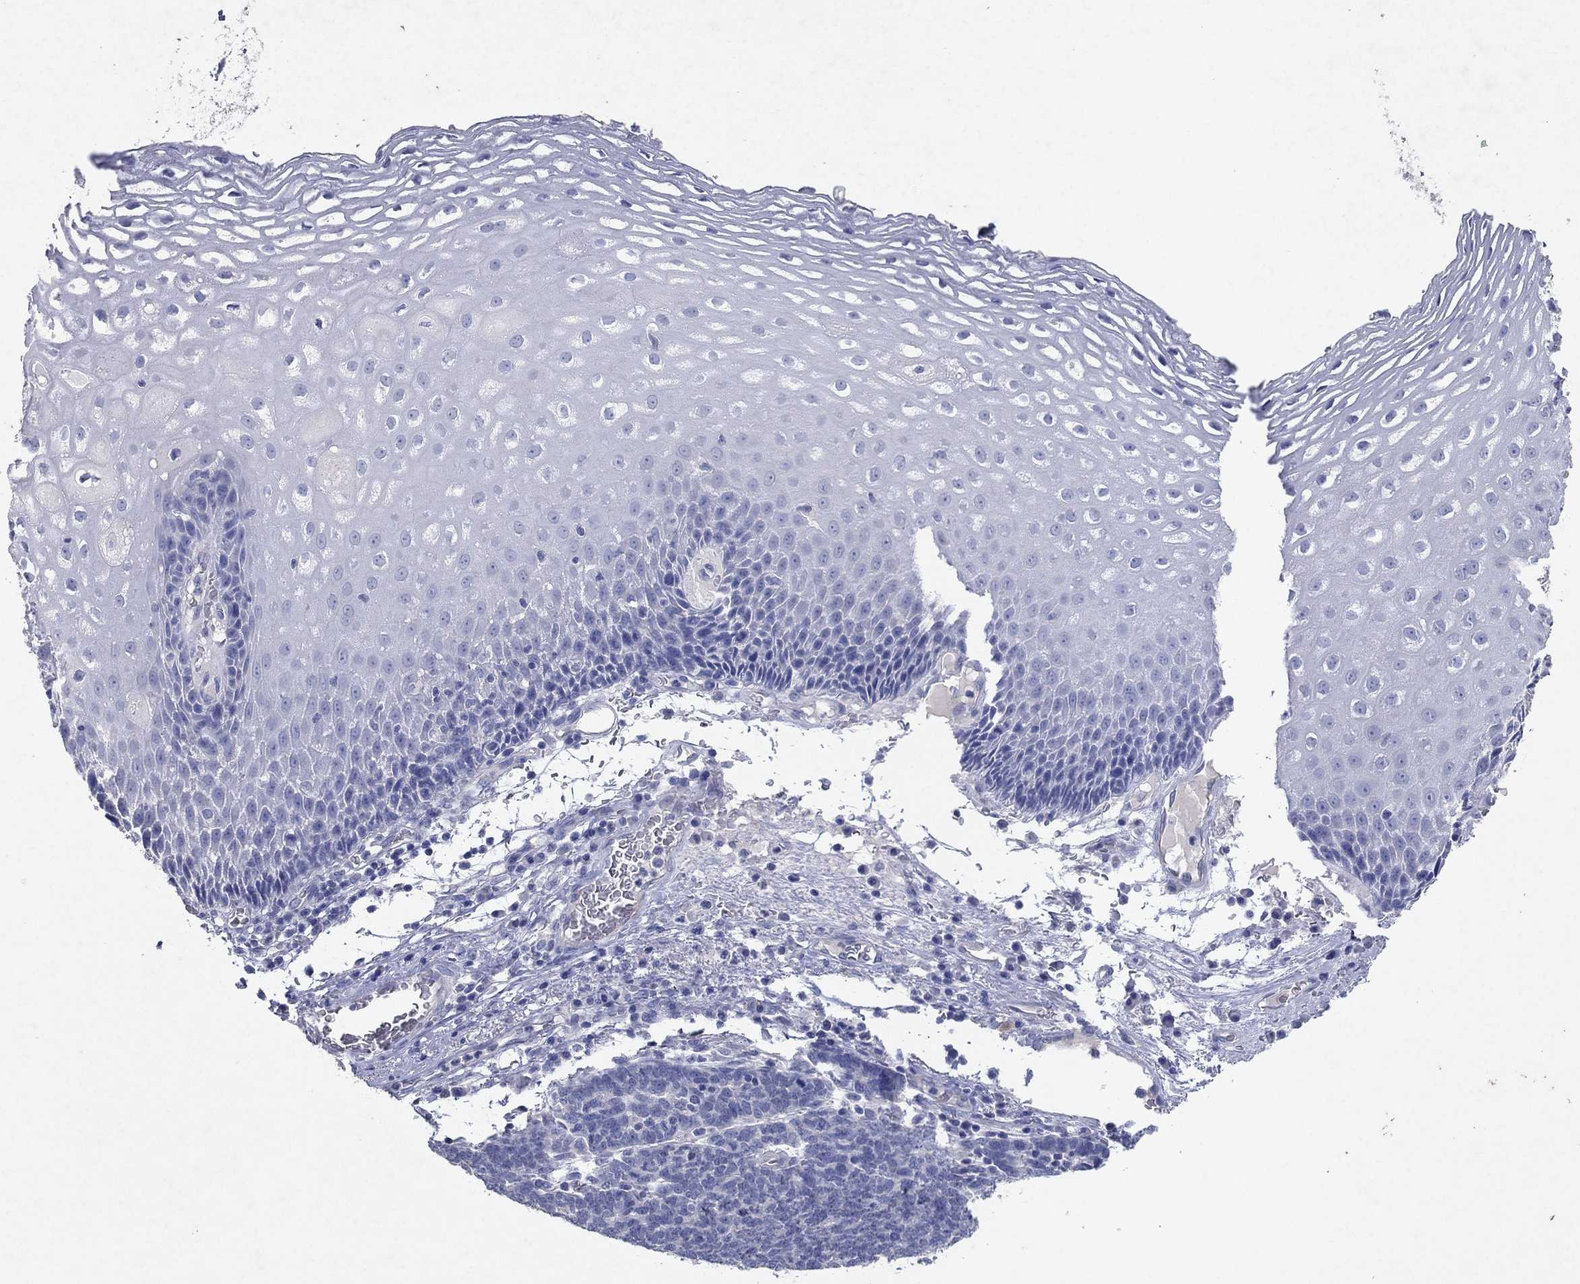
{"staining": {"intensity": "negative", "quantity": "none", "location": "none"}, "tissue": "esophagus", "cell_type": "Squamous epithelial cells", "image_type": "normal", "snomed": [{"axis": "morphology", "description": "Normal tissue, NOS"}, {"axis": "topography", "description": "Esophagus"}], "caption": "Normal esophagus was stained to show a protein in brown. There is no significant expression in squamous epithelial cells. (Stains: DAB immunohistochemistry (IHC) with hematoxylin counter stain, Microscopy: brightfield microscopy at high magnification).", "gene": "KRT40", "patient": {"sex": "male", "age": 76}}